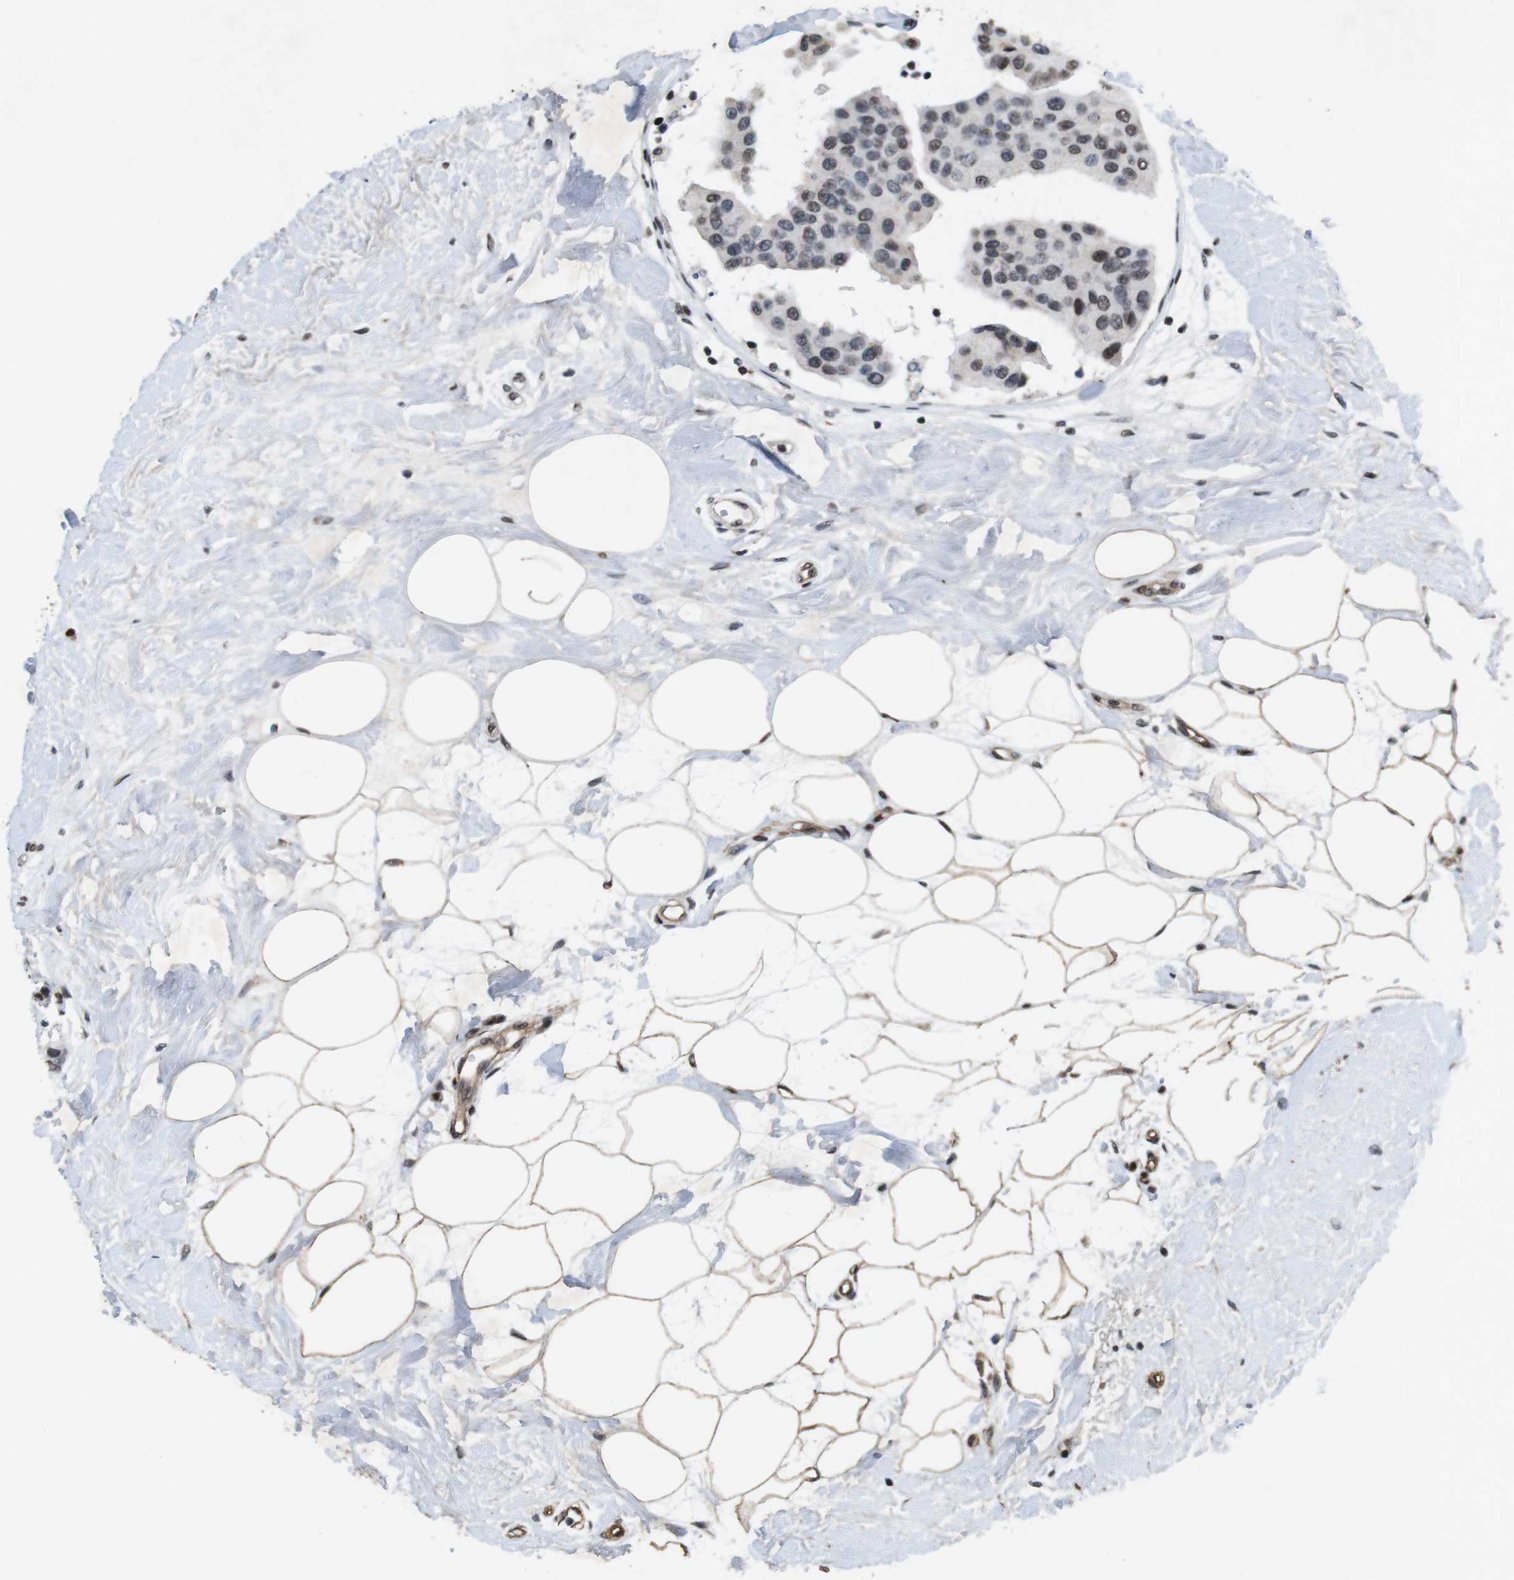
{"staining": {"intensity": "weak", "quantity": ">75%", "location": "nuclear"}, "tissue": "breast cancer", "cell_type": "Tumor cells", "image_type": "cancer", "snomed": [{"axis": "morphology", "description": "Normal tissue, NOS"}, {"axis": "morphology", "description": "Duct carcinoma"}, {"axis": "topography", "description": "Breast"}], "caption": "This is a histology image of immunohistochemistry (IHC) staining of breast intraductal carcinoma, which shows weak positivity in the nuclear of tumor cells.", "gene": "MAGEH1", "patient": {"sex": "female", "age": 39}}